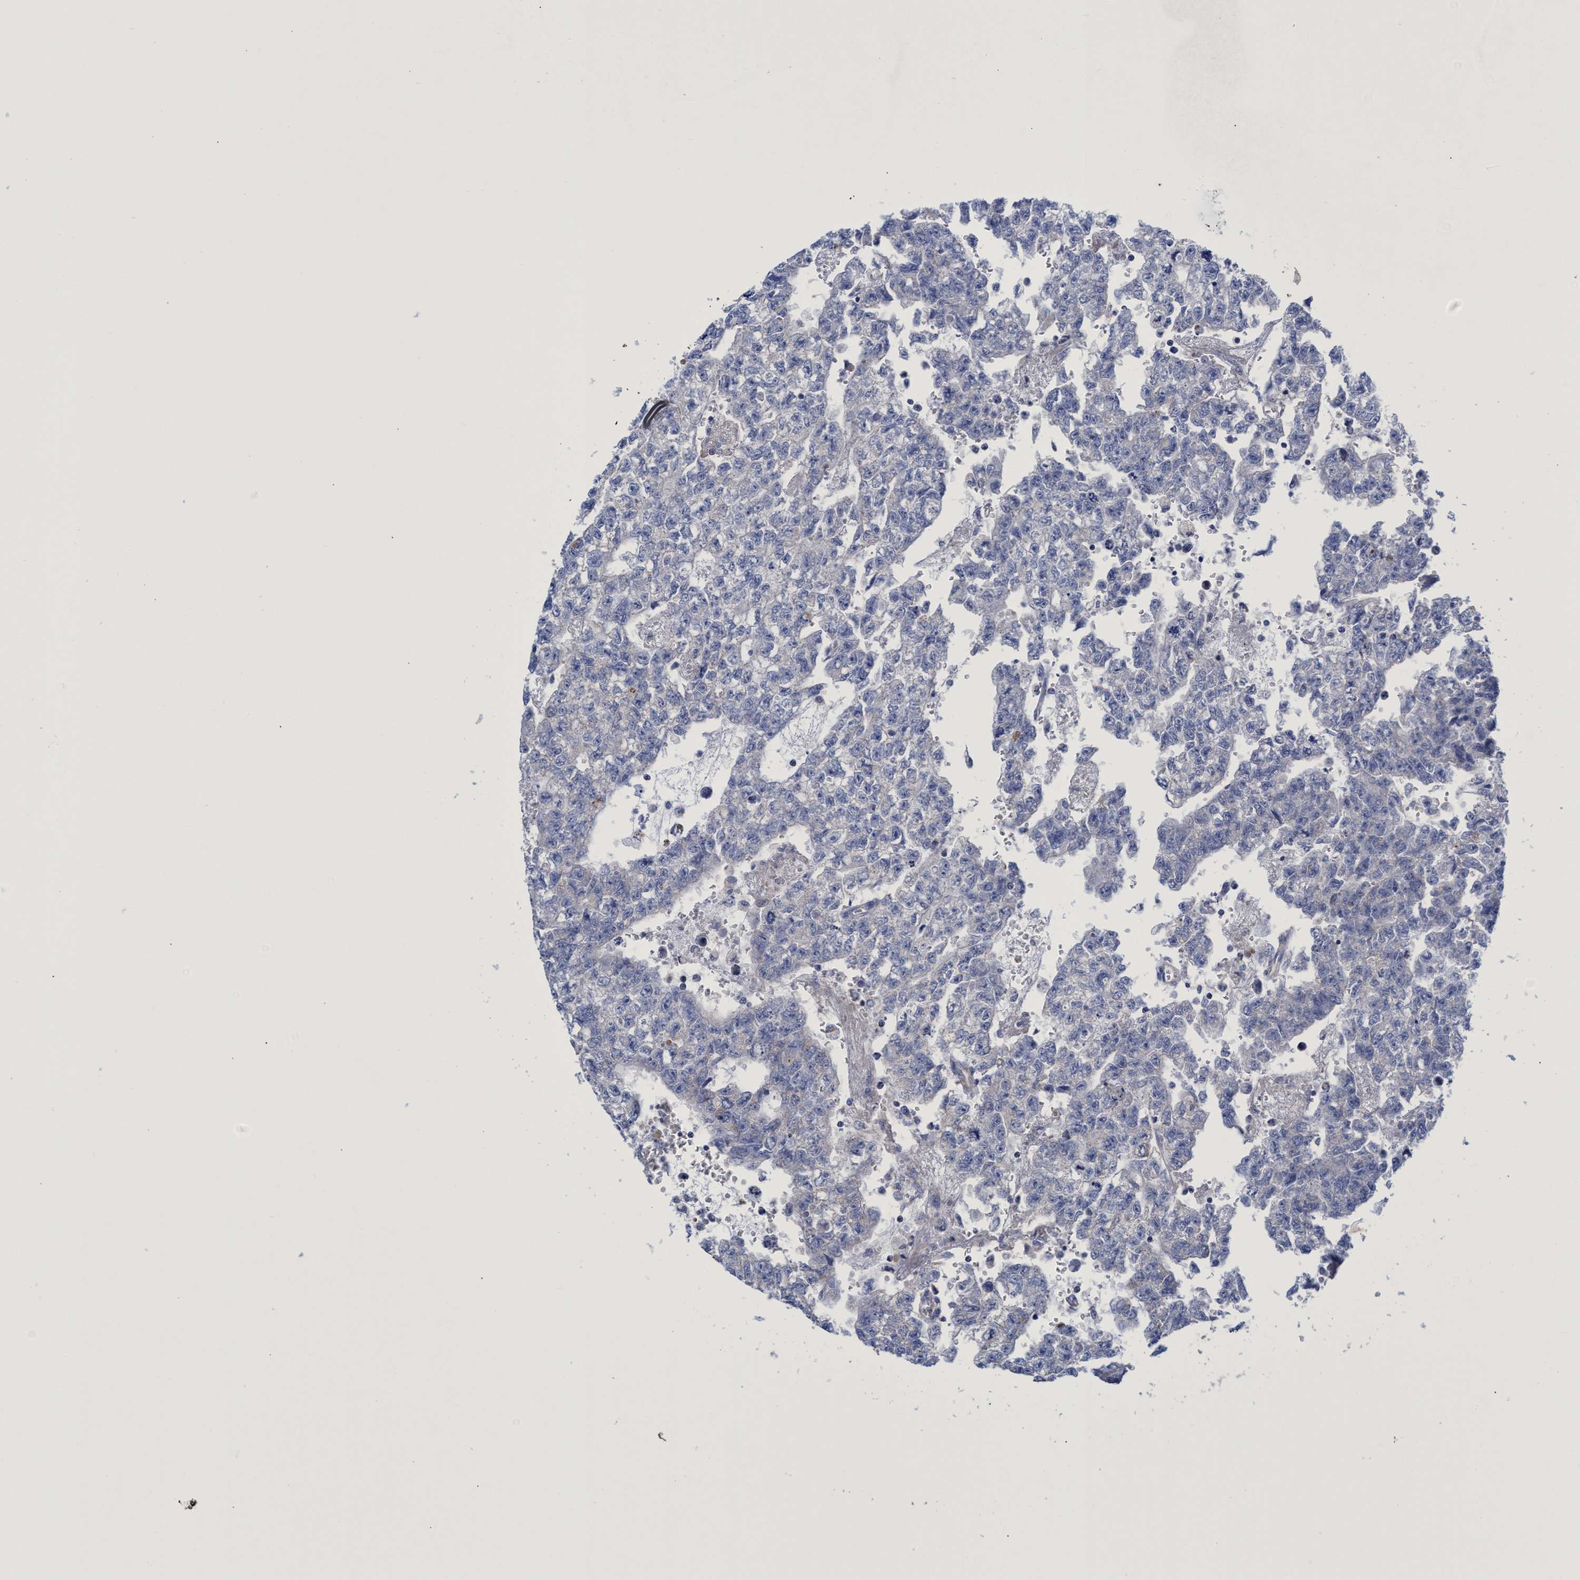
{"staining": {"intensity": "negative", "quantity": "none", "location": "none"}, "tissue": "testis cancer", "cell_type": "Tumor cells", "image_type": "cancer", "snomed": [{"axis": "morphology", "description": "Seminoma, NOS"}, {"axis": "morphology", "description": "Carcinoma, Embryonal, NOS"}, {"axis": "topography", "description": "Testis"}], "caption": "Testis cancer (embryonal carcinoma) was stained to show a protein in brown. There is no significant positivity in tumor cells.", "gene": "ZNF750", "patient": {"sex": "male", "age": 38}}